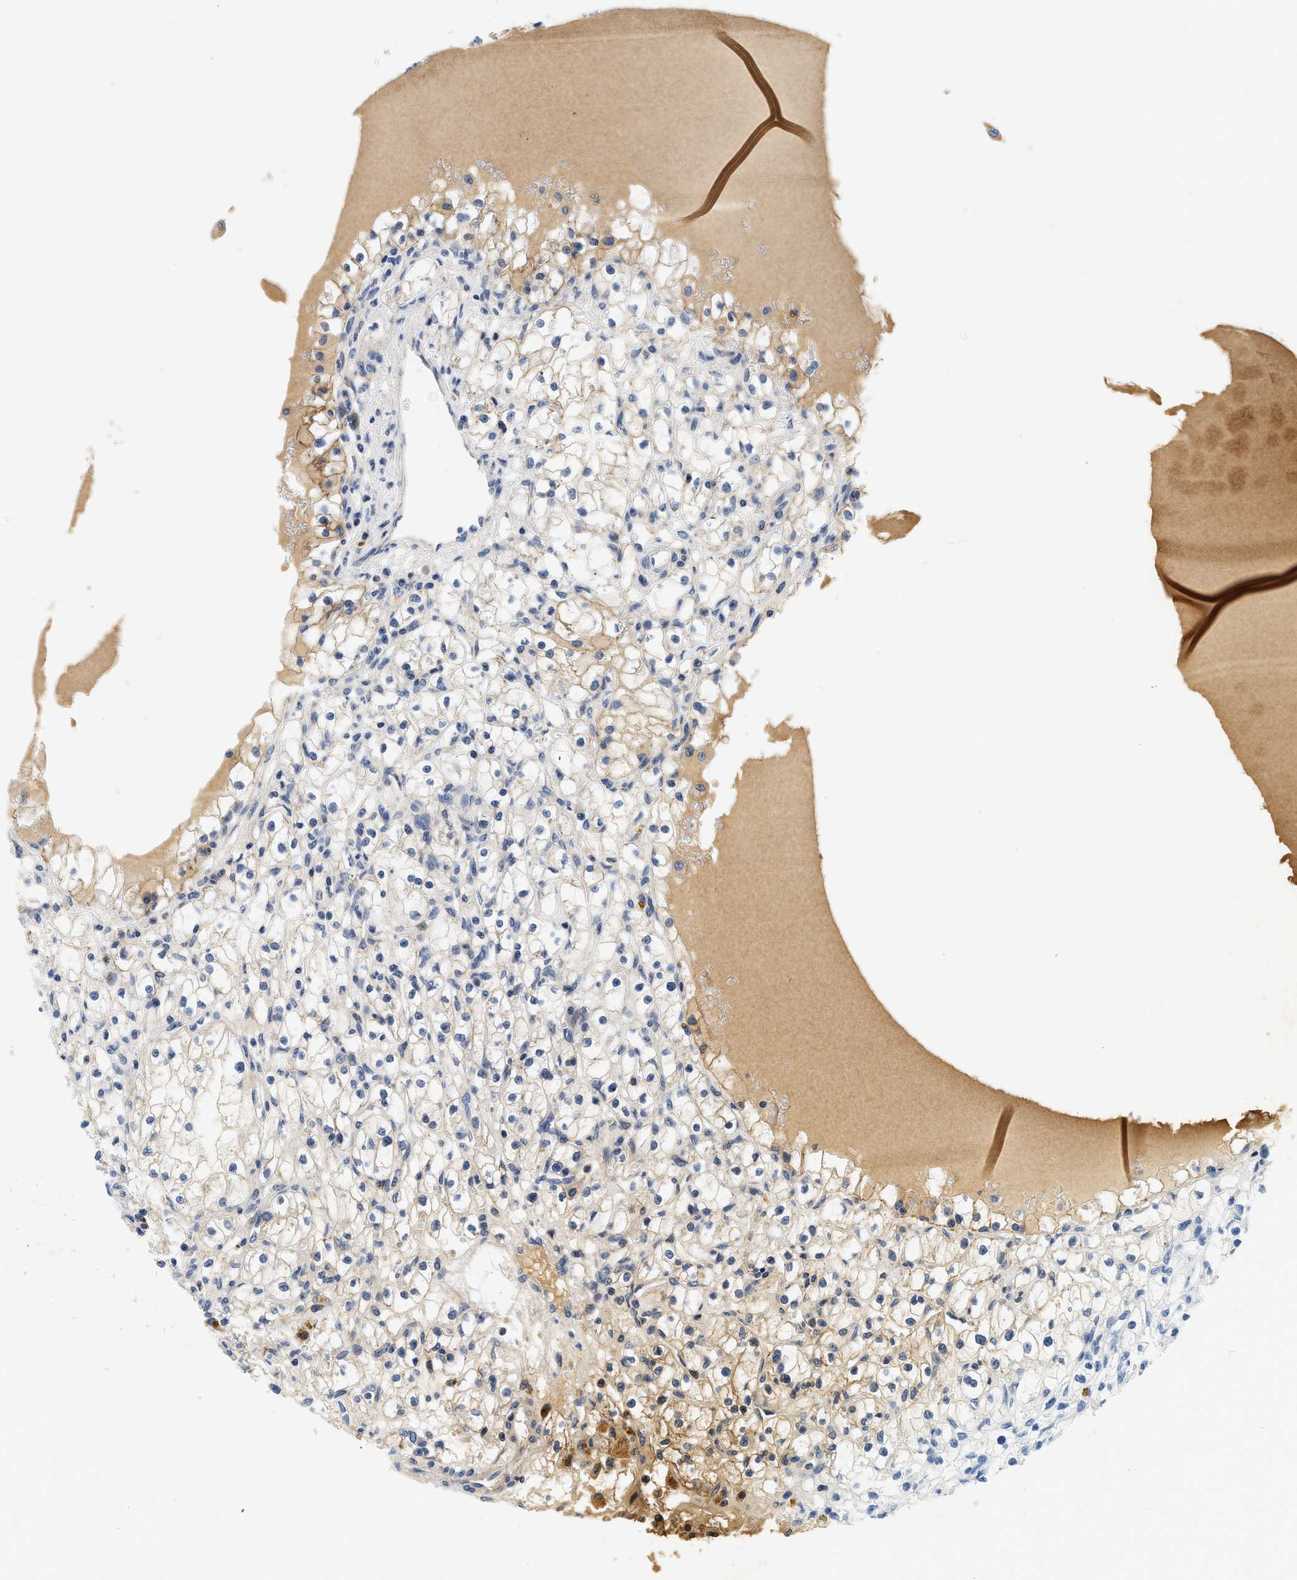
{"staining": {"intensity": "weak", "quantity": ">75%", "location": "cytoplasmic/membranous"}, "tissue": "renal cancer", "cell_type": "Tumor cells", "image_type": "cancer", "snomed": [{"axis": "morphology", "description": "Adenocarcinoma, NOS"}, {"axis": "topography", "description": "Kidney"}], "caption": "Immunohistochemical staining of human renal cancer (adenocarcinoma) demonstrates weak cytoplasmic/membranous protein expression in approximately >75% of tumor cells.", "gene": "PDP1", "patient": {"sex": "male", "age": 56}}